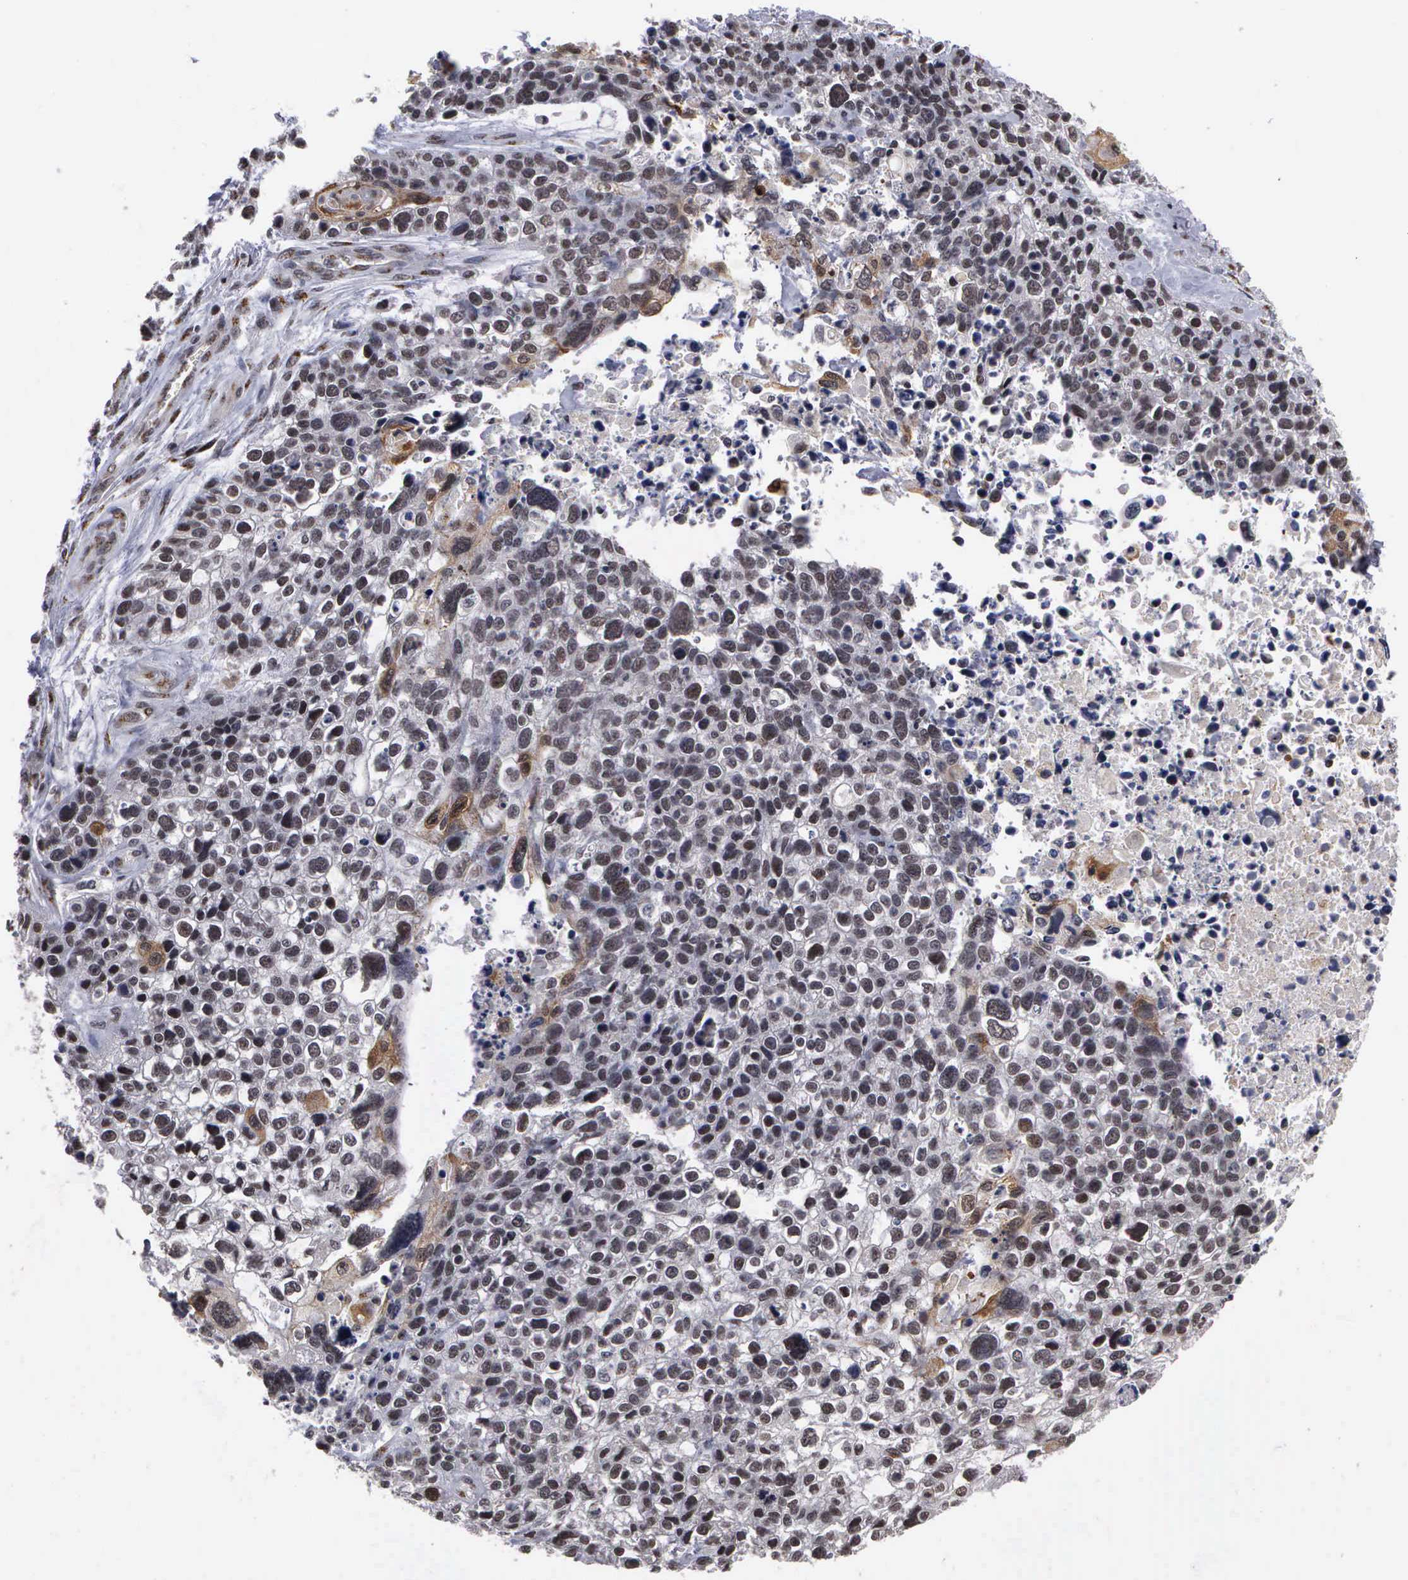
{"staining": {"intensity": "moderate", "quantity": ">75%", "location": "nuclear"}, "tissue": "lung cancer", "cell_type": "Tumor cells", "image_type": "cancer", "snomed": [{"axis": "morphology", "description": "Squamous cell carcinoma, NOS"}, {"axis": "topography", "description": "Lymph node"}, {"axis": "topography", "description": "Lung"}], "caption": "A brown stain labels moderate nuclear expression of a protein in lung cancer tumor cells.", "gene": "GTF2A1", "patient": {"sex": "male", "age": 74}}